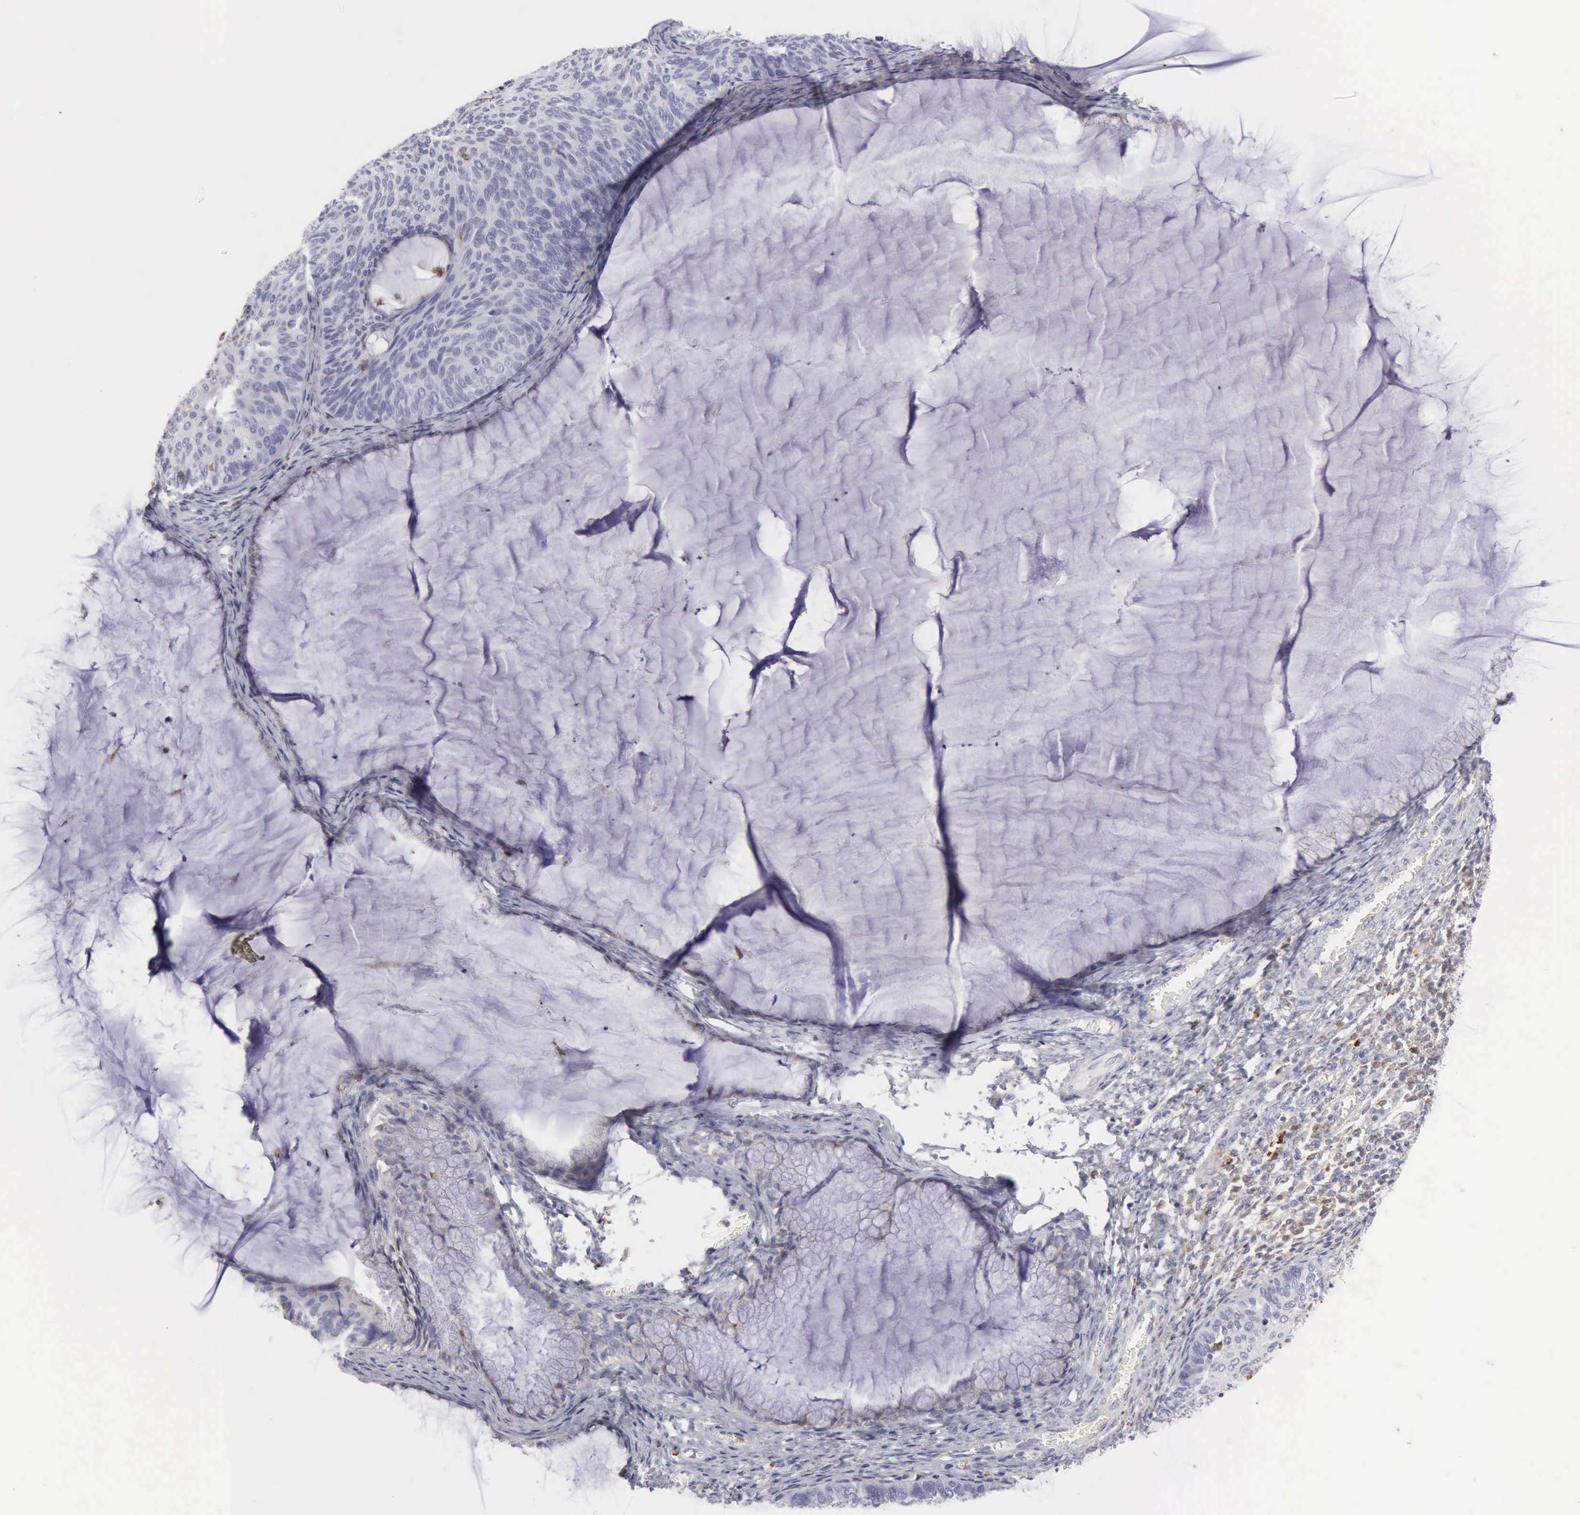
{"staining": {"intensity": "negative", "quantity": "none", "location": "none"}, "tissue": "cervical cancer", "cell_type": "Tumor cells", "image_type": "cancer", "snomed": [{"axis": "morphology", "description": "Squamous cell carcinoma, NOS"}, {"axis": "topography", "description": "Cervix"}], "caption": "Immunohistochemistry (IHC) of cervical cancer shows no expression in tumor cells.", "gene": "CTSS", "patient": {"sex": "female", "age": 36}}